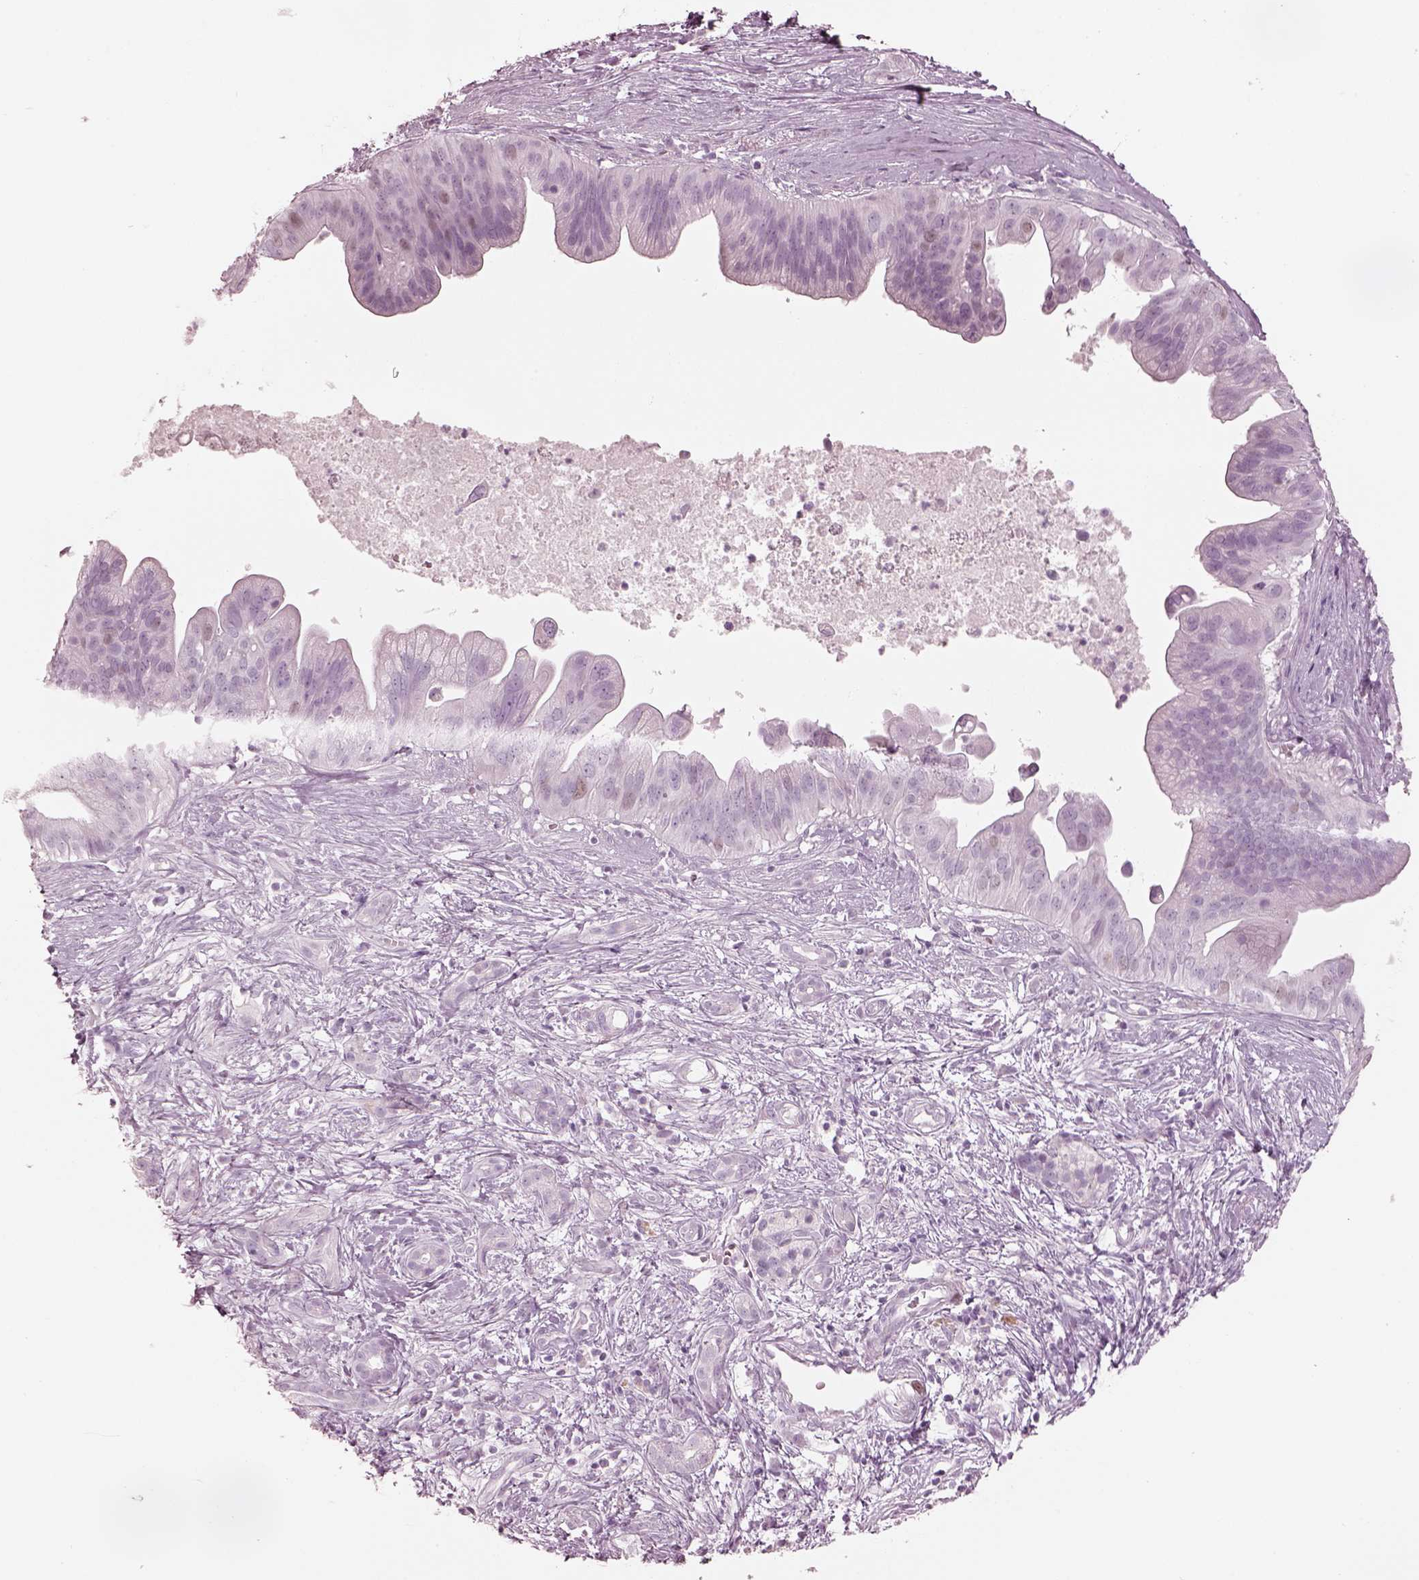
{"staining": {"intensity": "negative", "quantity": "none", "location": "none"}, "tissue": "pancreatic cancer", "cell_type": "Tumor cells", "image_type": "cancer", "snomed": [{"axis": "morphology", "description": "Adenocarcinoma, NOS"}, {"axis": "topography", "description": "Pancreas"}], "caption": "High magnification brightfield microscopy of pancreatic cancer (adenocarcinoma) stained with DAB (3,3'-diaminobenzidine) (brown) and counterstained with hematoxylin (blue): tumor cells show no significant positivity.", "gene": "KRTAP24-1", "patient": {"sex": "male", "age": 61}}